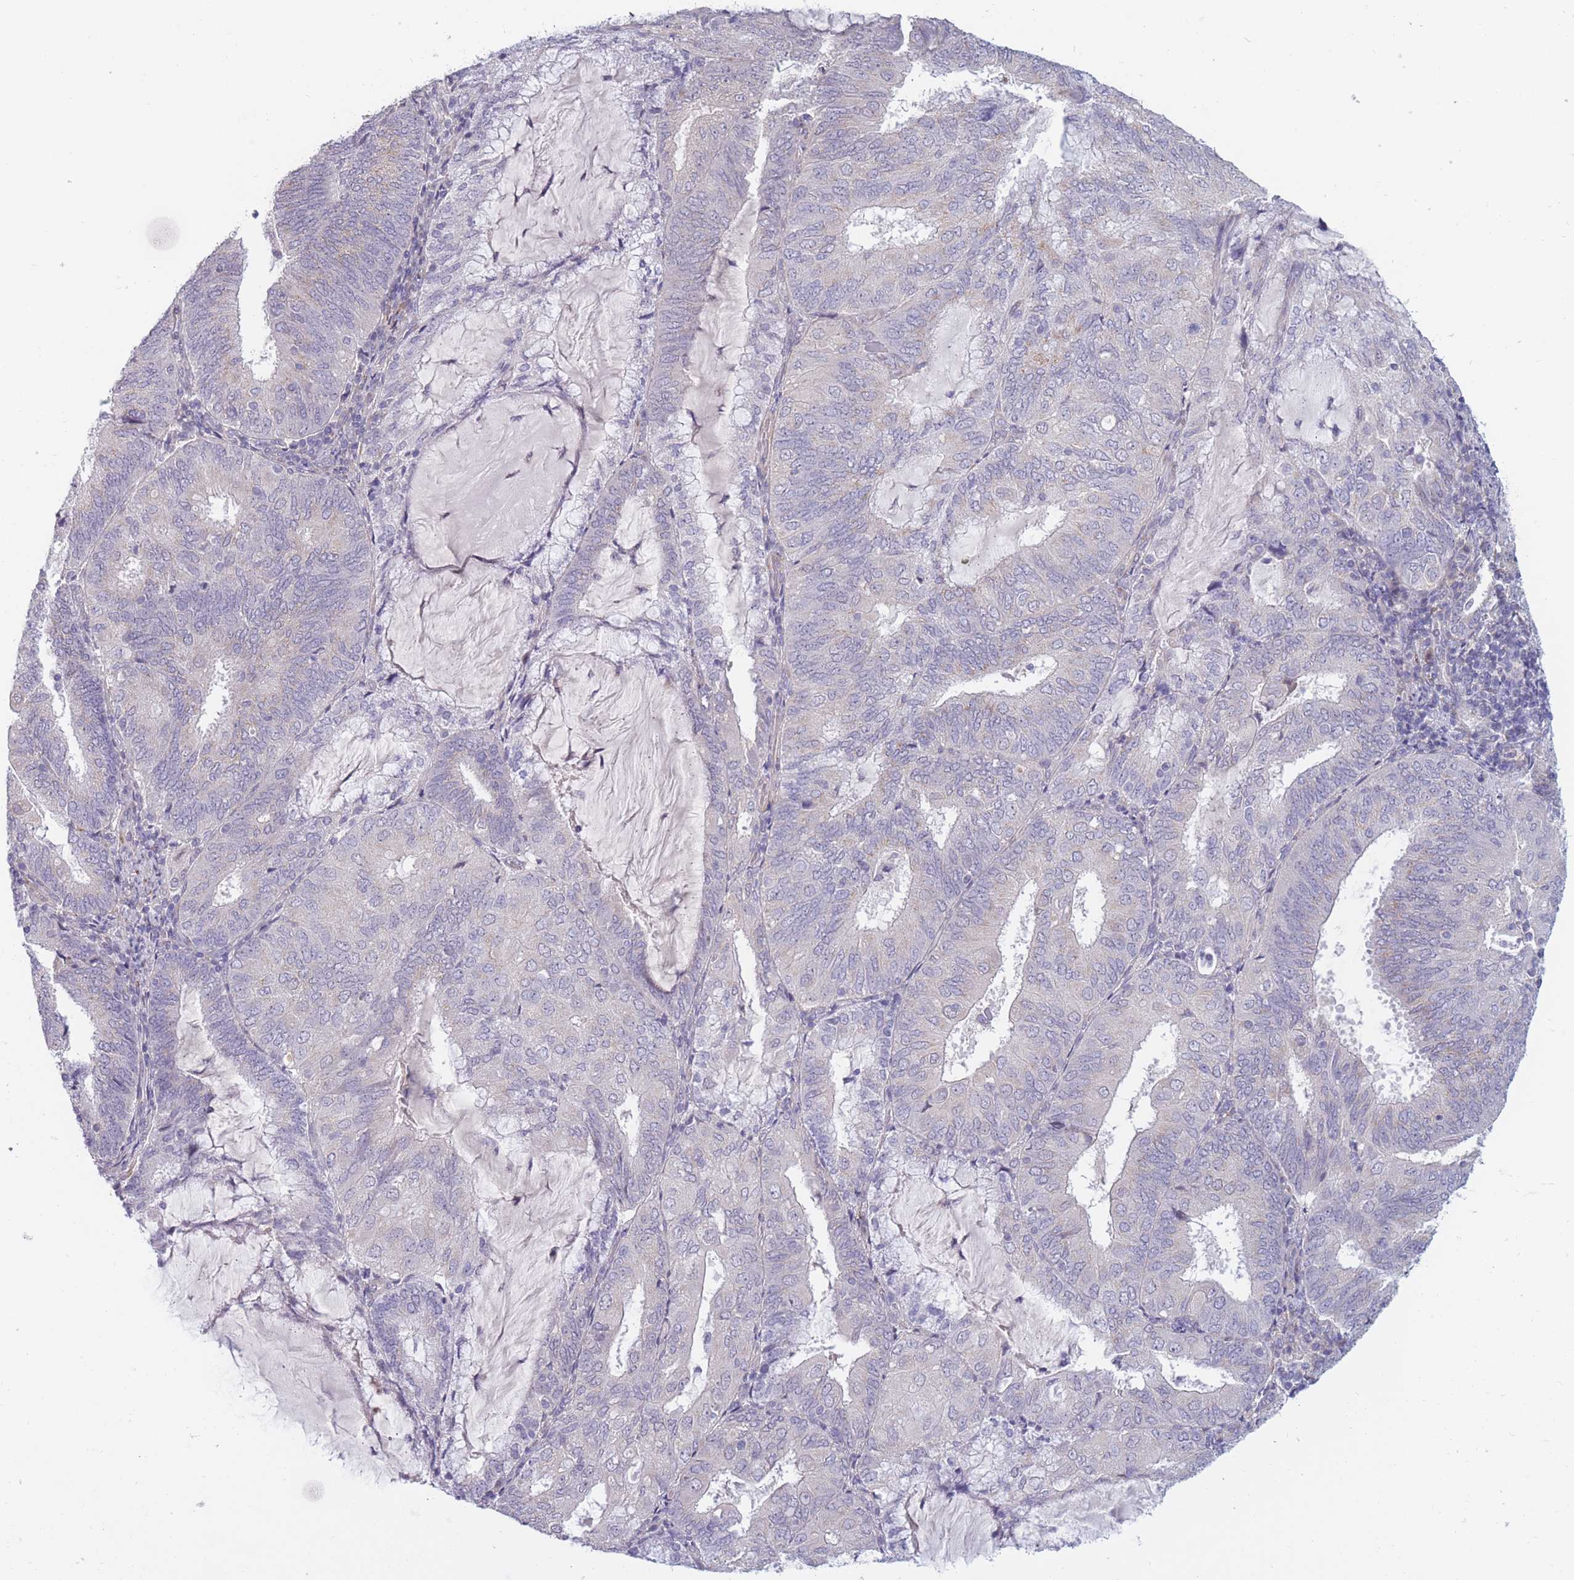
{"staining": {"intensity": "negative", "quantity": "none", "location": "none"}, "tissue": "endometrial cancer", "cell_type": "Tumor cells", "image_type": "cancer", "snomed": [{"axis": "morphology", "description": "Adenocarcinoma, NOS"}, {"axis": "topography", "description": "Endometrium"}], "caption": "An image of human endometrial cancer is negative for staining in tumor cells.", "gene": "CCNQ", "patient": {"sex": "female", "age": 81}}